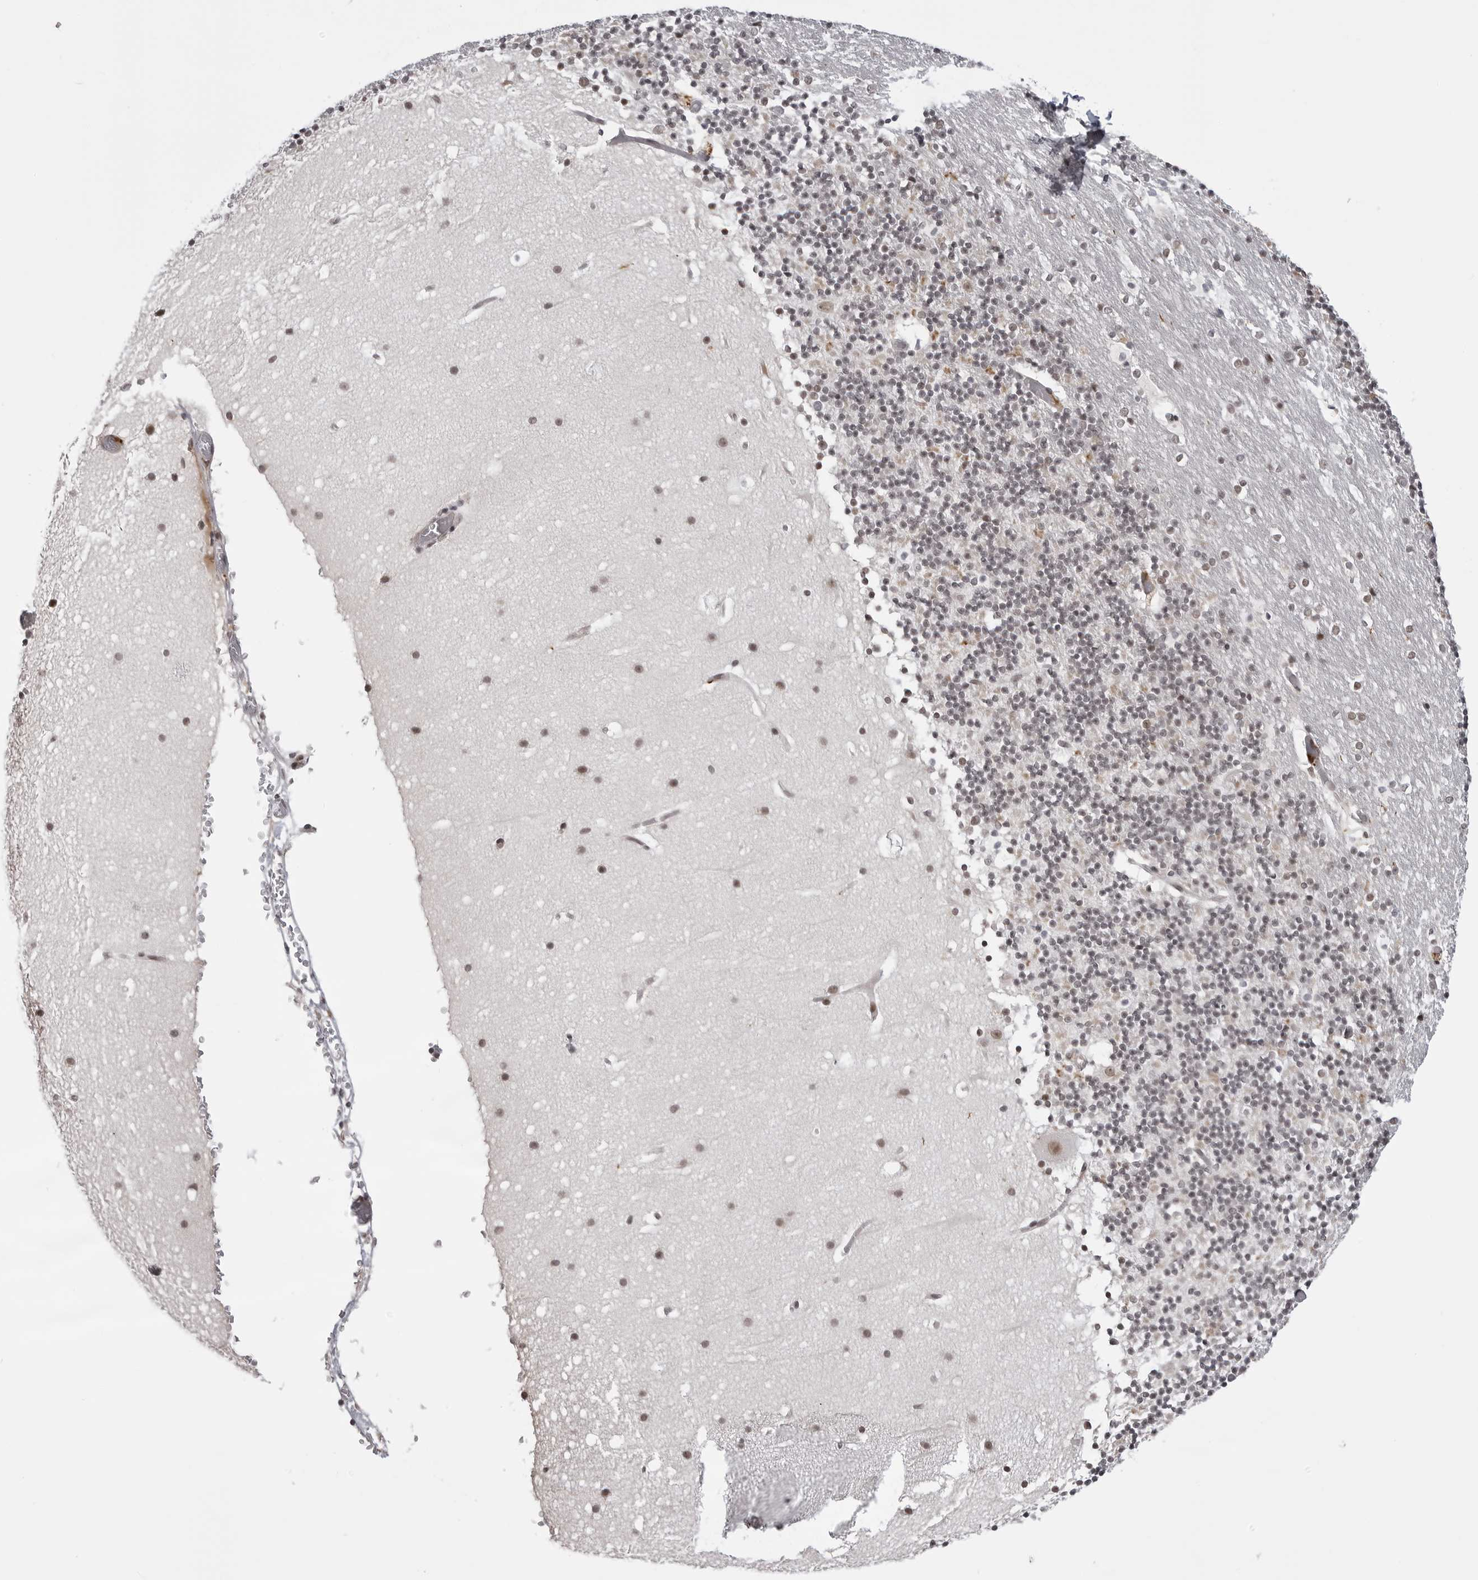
{"staining": {"intensity": "weak", "quantity": "25%-75%", "location": "cytoplasmic/membranous"}, "tissue": "cerebellum", "cell_type": "Cells in granular layer", "image_type": "normal", "snomed": [{"axis": "morphology", "description": "Normal tissue, NOS"}, {"axis": "topography", "description": "Cerebellum"}], "caption": "IHC histopathology image of normal cerebellum stained for a protein (brown), which shows low levels of weak cytoplasmic/membranous positivity in approximately 25%-75% of cells in granular layer.", "gene": "PHF3", "patient": {"sex": "male", "age": 57}}